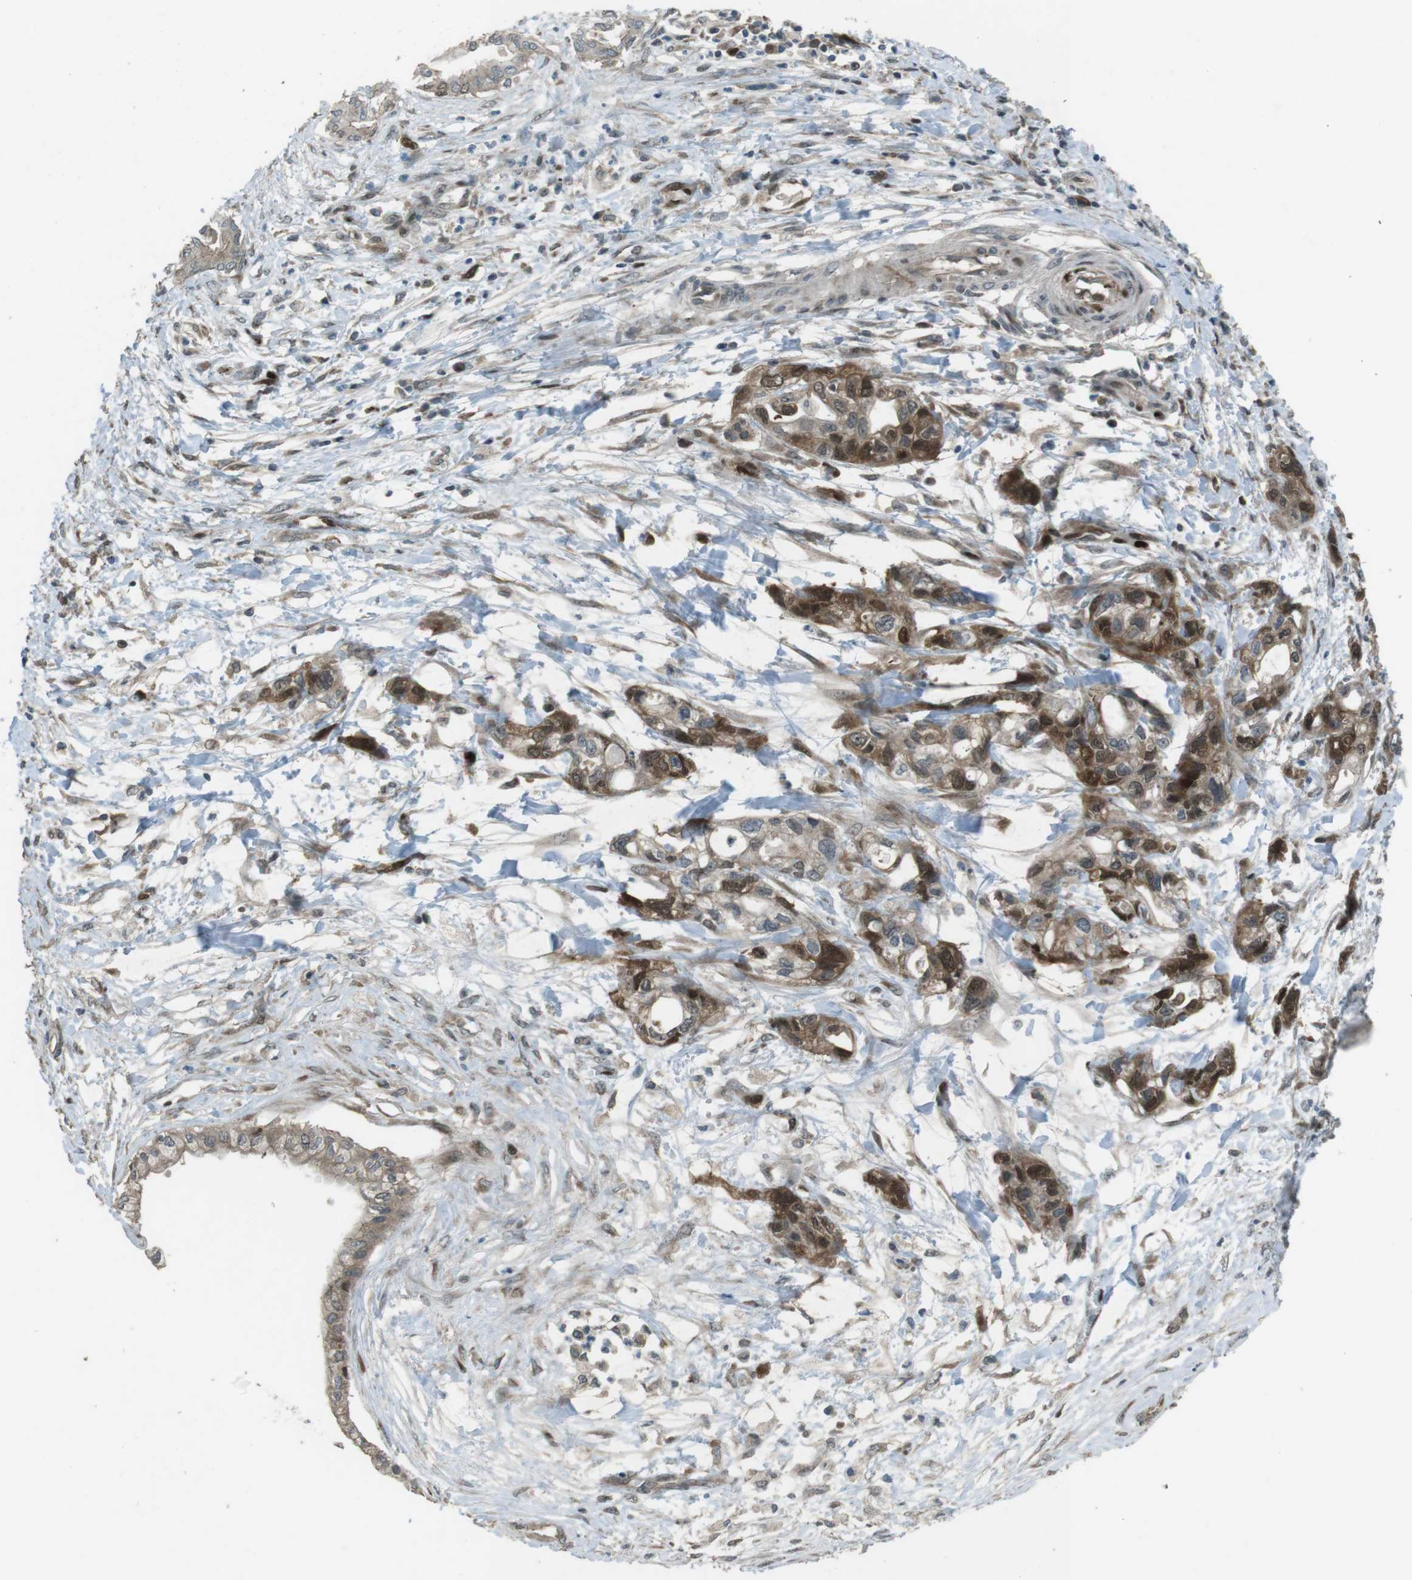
{"staining": {"intensity": "moderate", "quantity": ">75%", "location": "cytoplasmic/membranous,nuclear"}, "tissue": "pancreatic cancer", "cell_type": "Tumor cells", "image_type": "cancer", "snomed": [{"axis": "morphology", "description": "Adenocarcinoma, NOS"}, {"axis": "topography", "description": "Pancreas"}], "caption": "Immunohistochemistry (IHC) micrograph of neoplastic tissue: pancreatic cancer stained using immunohistochemistry shows medium levels of moderate protein expression localized specifically in the cytoplasmic/membranous and nuclear of tumor cells, appearing as a cytoplasmic/membranous and nuclear brown color.", "gene": "ZNF330", "patient": {"sex": "male", "age": 56}}